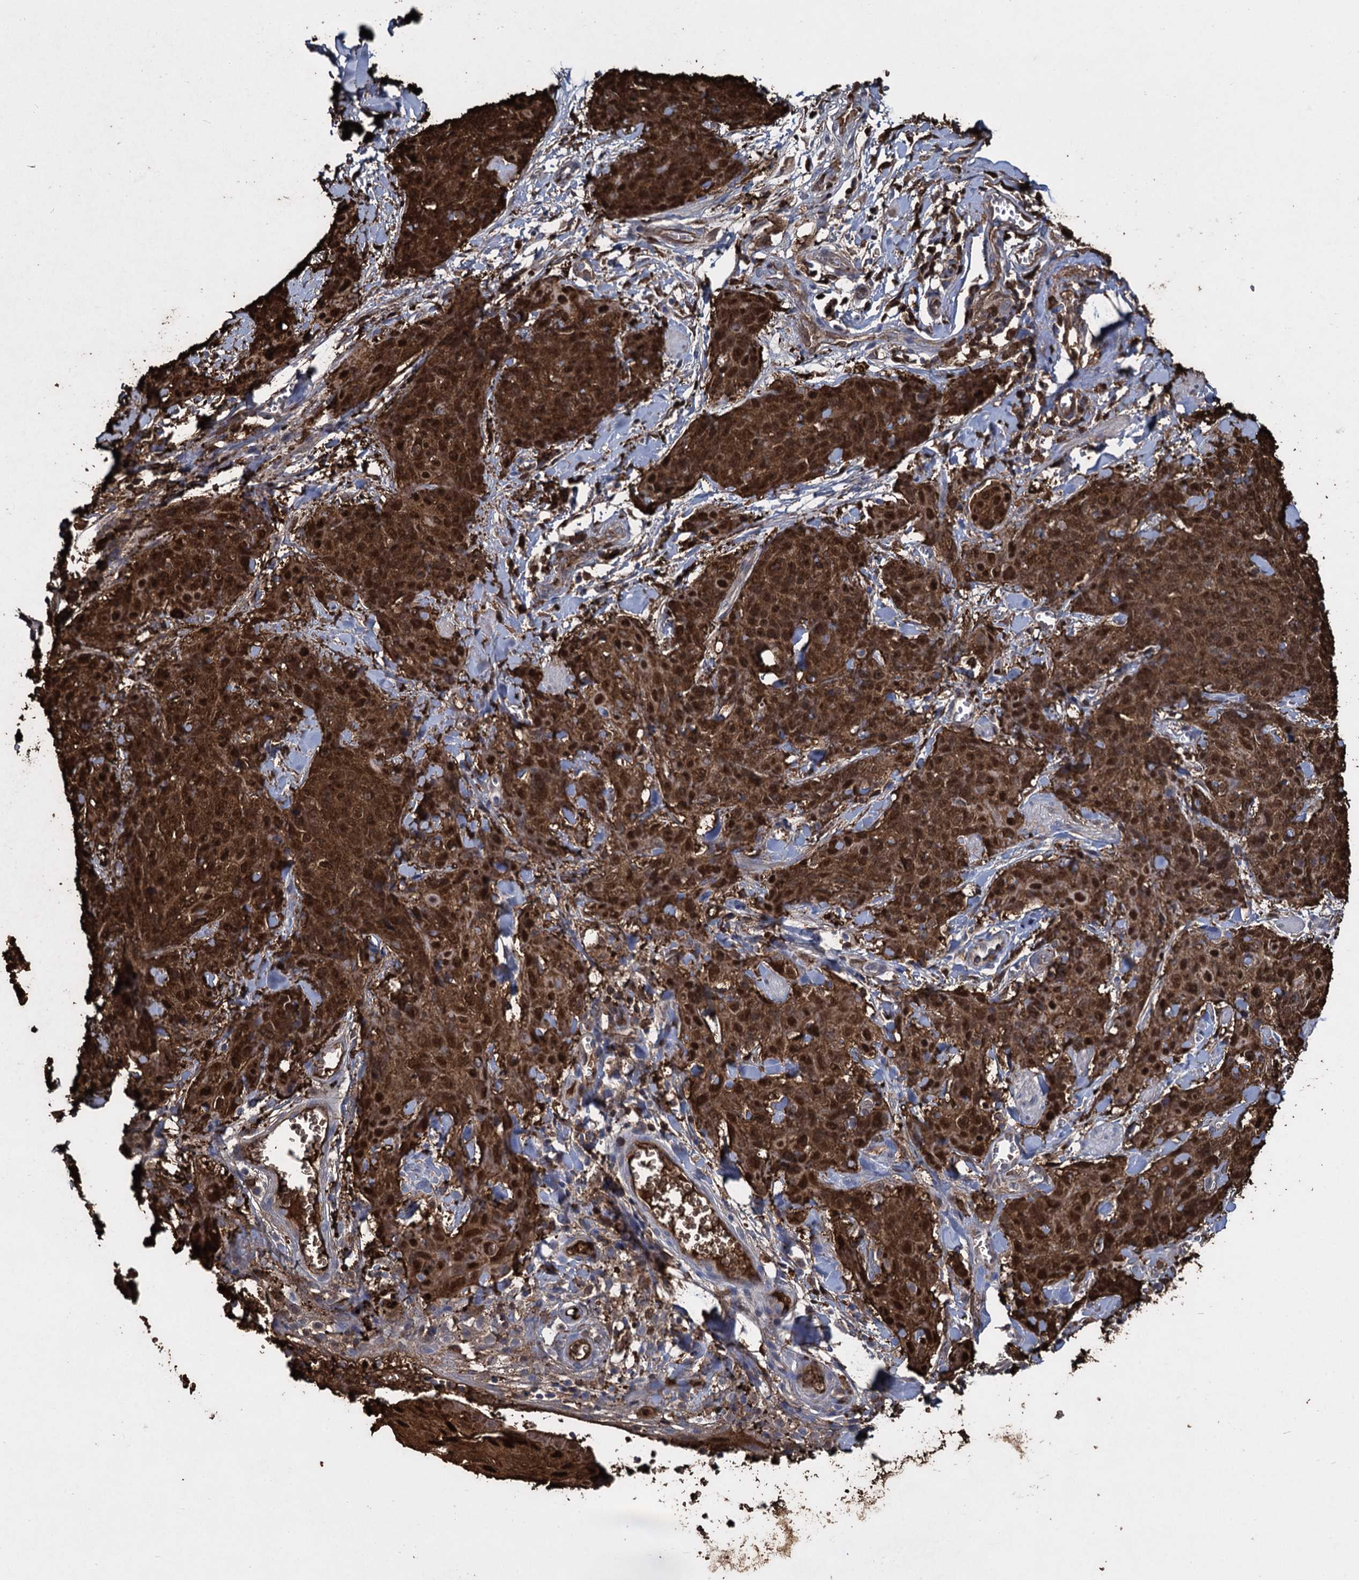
{"staining": {"intensity": "strong", "quantity": ">75%", "location": "cytoplasmic/membranous,nuclear"}, "tissue": "skin cancer", "cell_type": "Tumor cells", "image_type": "cancer", "snomed": [{"axis": "morphology", "description": "Squamous cell carcinoma, NOS"}, {"axis": "topography", "description": "Skin"}, {"axis": "topography", "description": "Vulva"}], "caption": "A brown stain shows strong cytoplasmic/membranous and nuclear expression of a protein in human squamous cell carcinoma (skin) tumor cells.", "gene": "FABP5", "patient": {"sex": "female", "age": 85}}